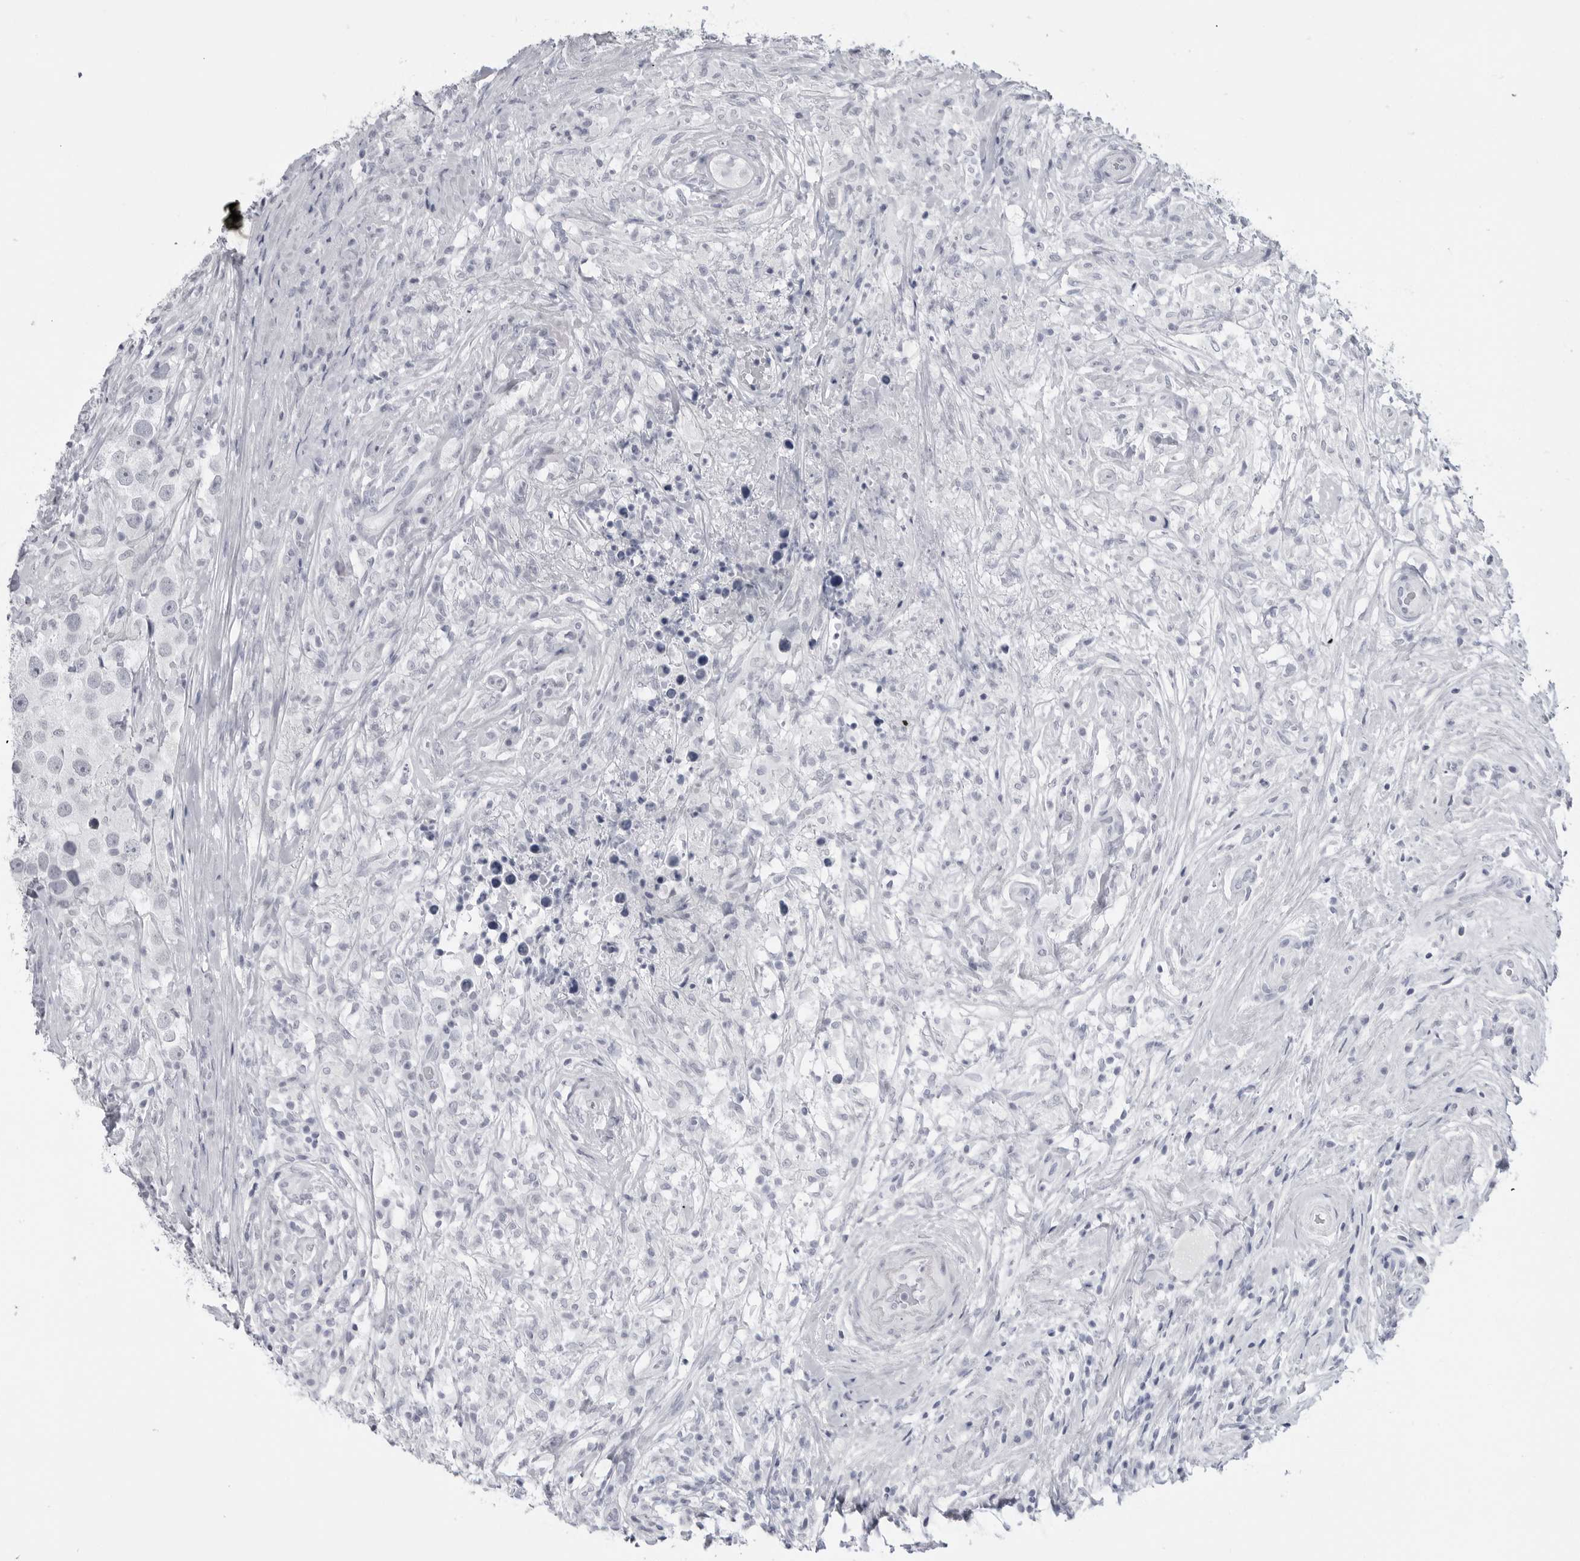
{"staining": {"intensity": "negative", "quantity": "none", "location": "none"}, "tissue": "testis cancer", "cell_type": "Tumor cells", "image_type": "cancer", "snomed": [{"axis": "morphology", "description": "Seminoma, NOS"}, {"axis": "topography", "description": "Testis"}], "caption": "Micrograph shows no significant protein staining in tumor cells of testis seminoma.", "gene": "PGA3", "patient": {"sex": "male", "age": 49}}